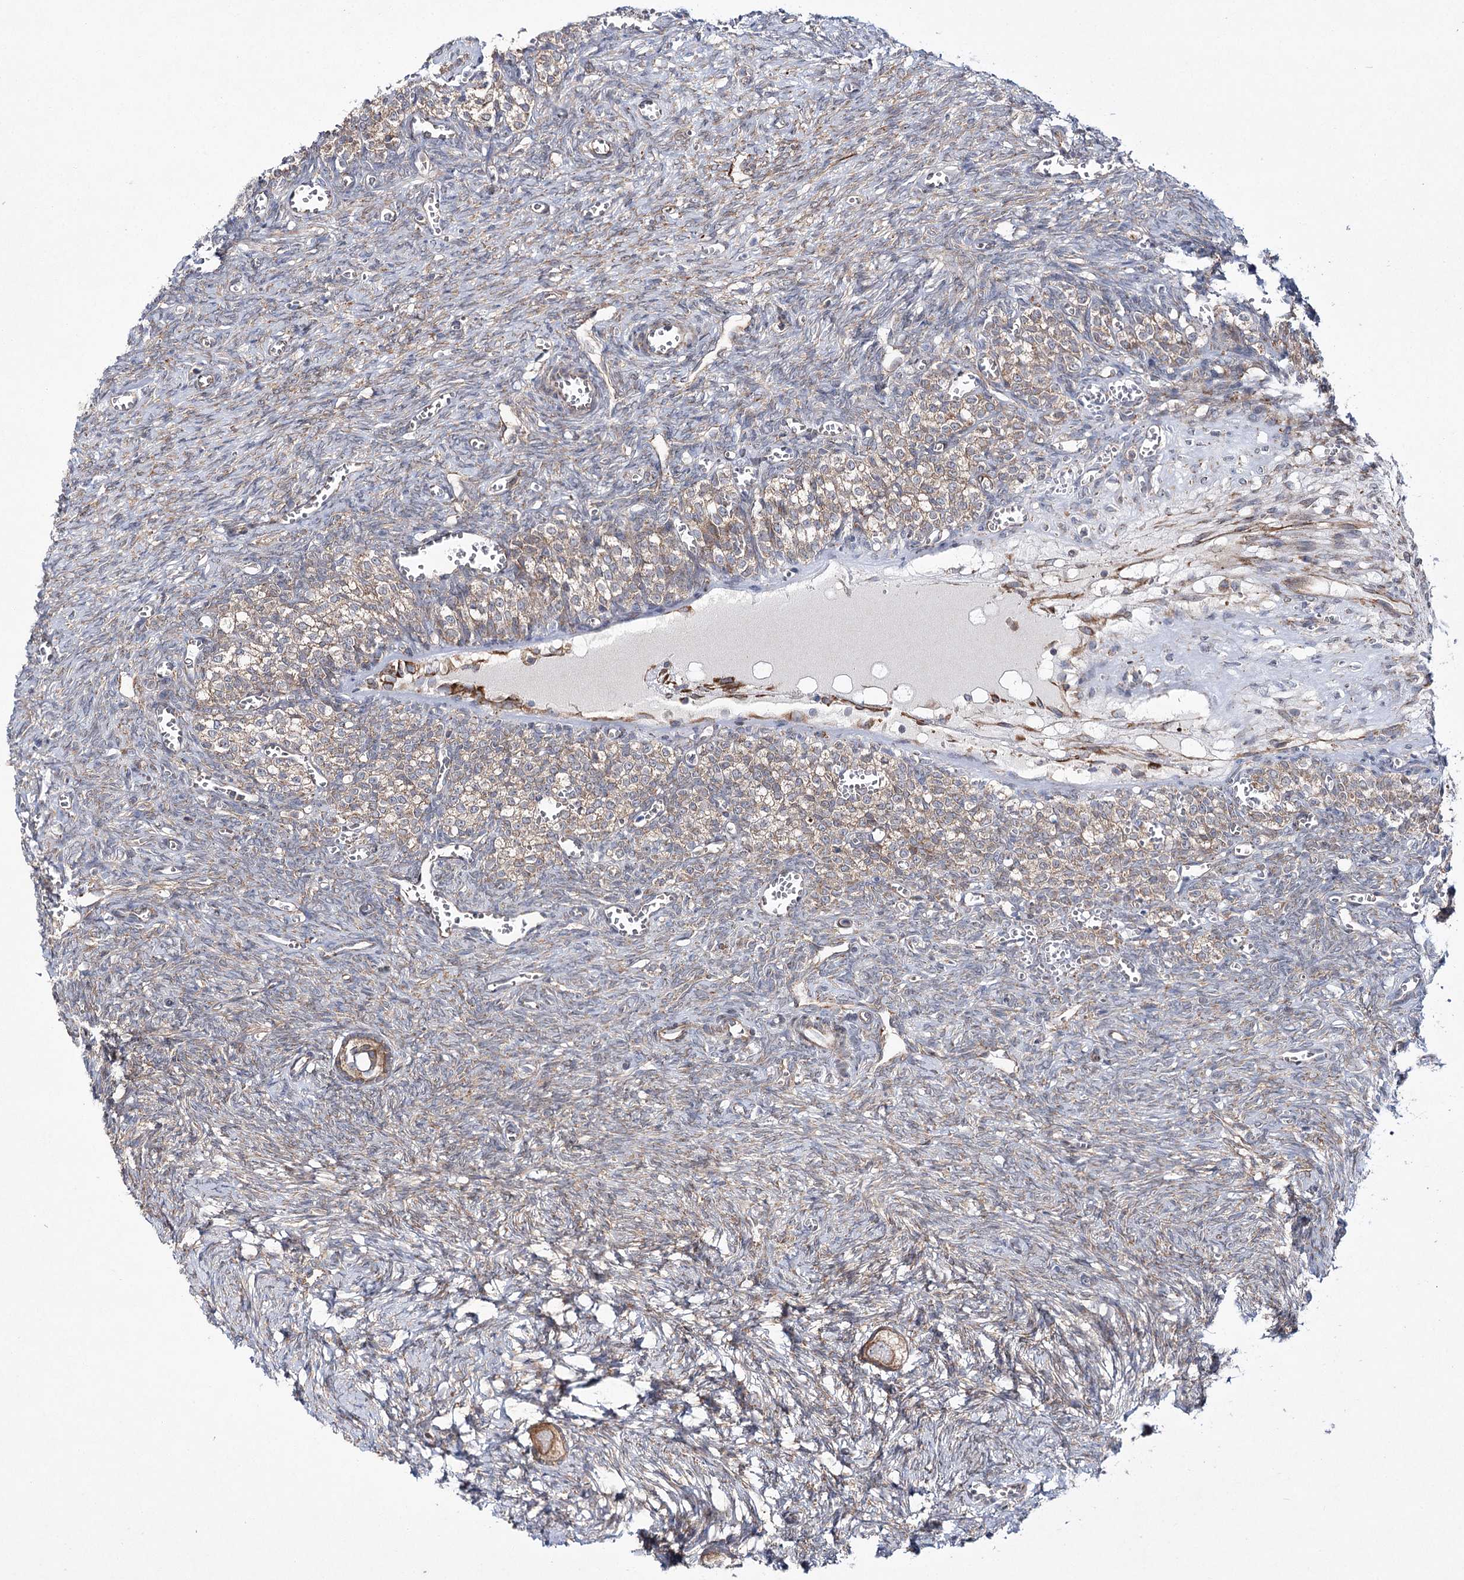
{"staining": {"intensity": "moderate", "quantity": ">75%", "location": "cytoplasmic/membranous"}, "tissue": "ovary", "cell_type": "Follicle cells", "image_type": "normal", "snomed": [{"axis": "morphology", "description": "Normal tissue, NOS"}, {"axis": "topography", "description": "Ovary"}], "caption": "Ovary stained with IHC reveals moderate cytoplasmic/membranous expression in about >75% of follicle cells. The staining was performed using DAB, with brown indicating positive protein expression. Nuclei are stained blue with hematoxylin.", "gene": "VWA2", "patient": {"sex": "female", "age": 27}}